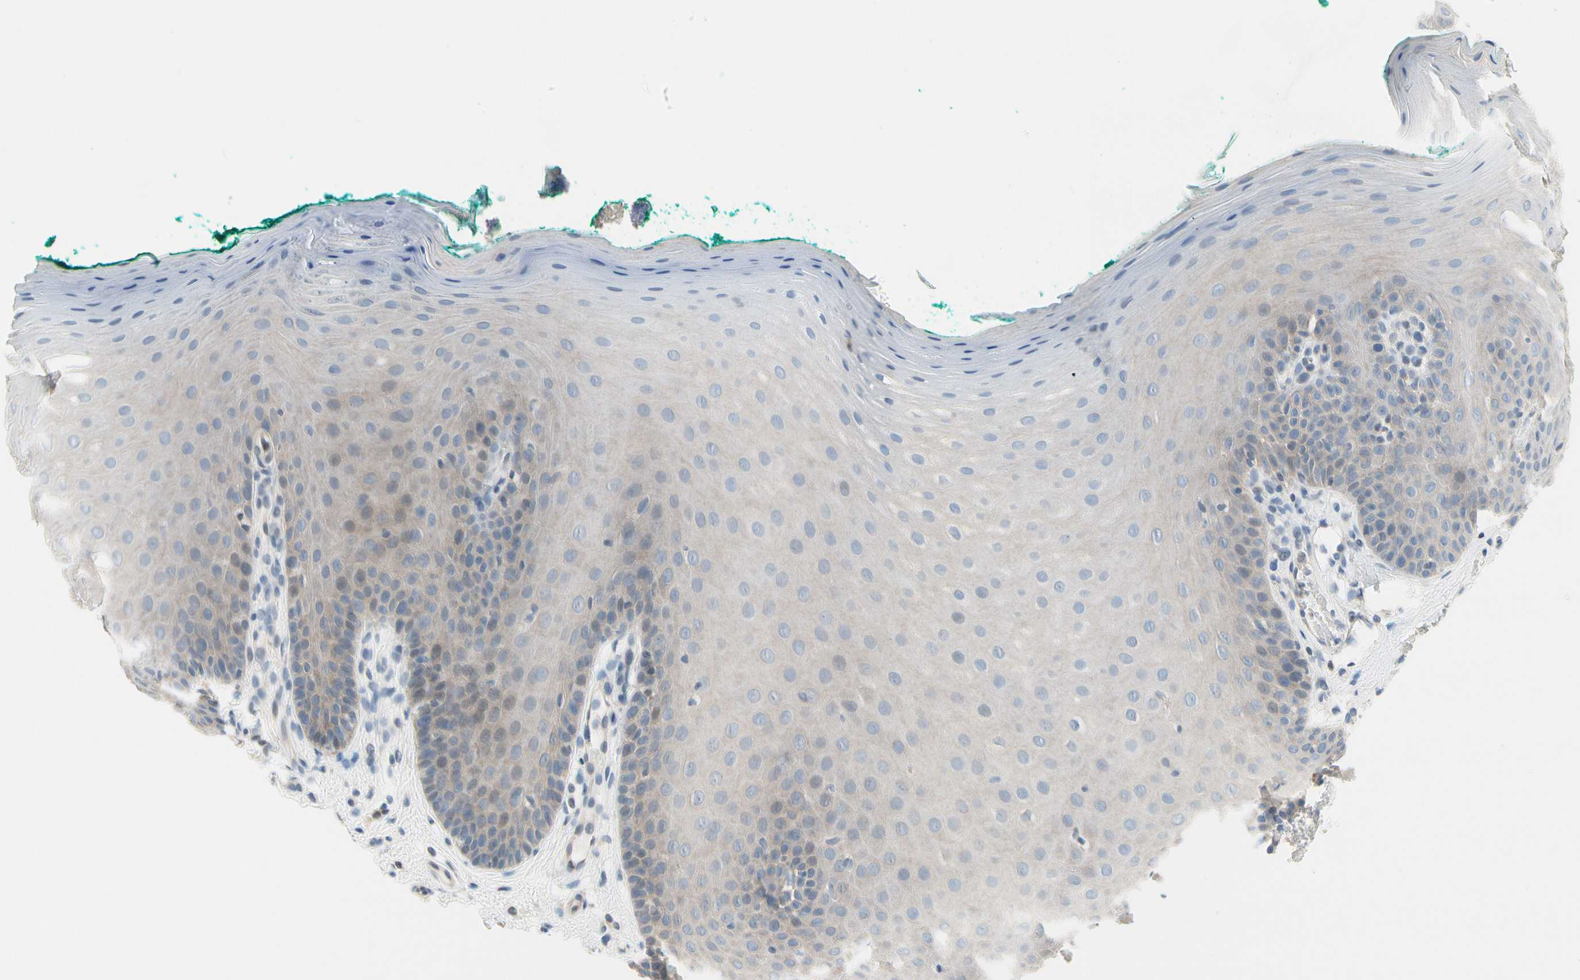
{"staining": {"intensity": "negative", "quantity": "none", "location": "none"}, "tissue": "oral mucosa", "cell_type": "Squamous epithelial cells", "image_type": "normal", "snomed": [{"axis": "morphology", "description": "Normal tissue, NOS"}, {"axis": "topography", "description": "Skeletal muscle"}, {"axis": "topography", "description": "Oral tissue"}], "caption": "High power microscopy image of an immunohistochemistry (IHC) image of normal oral mucosa, revealing no significant staining in squamous epithelial cells.", "gene": "CFAP36", "patient": {"sex": "male", "age": 58}}